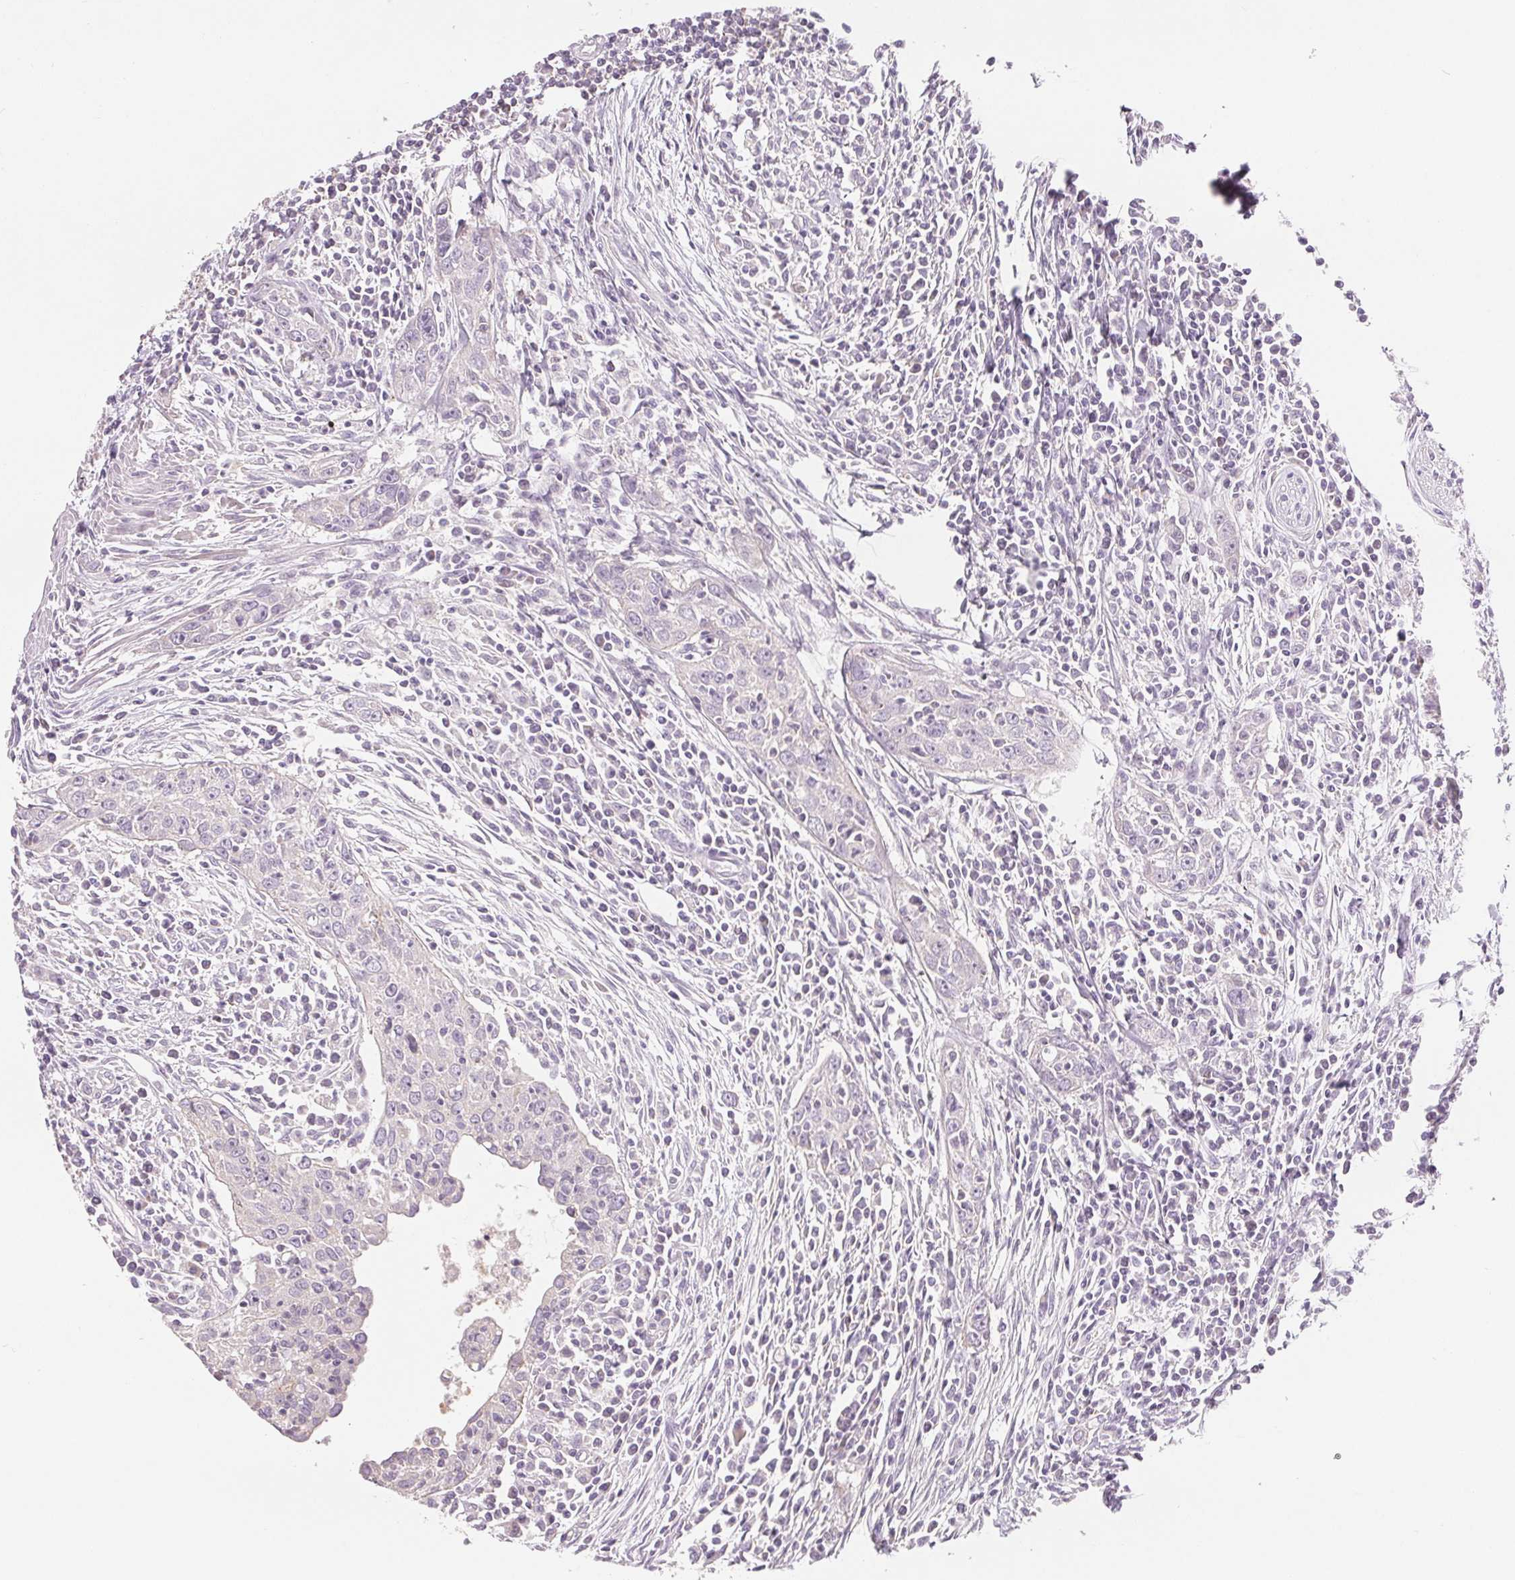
{"staining": {"intensity": "negative", "quantity": "none", "location": "none"}, "tissue": "urothelial cancer", "cell_type": "Tumor cells", "image_type": "cancer", "snomed": [{"axis": "morphology", "description": "Urothelial carcinoma, High grade"}, {"axis": "topography", "description": "Urinary bladder"}], "caption": "Immunohistochemical staining of human high-grade urothelial carcinoma reveals no significant expression in tumor cells. (DAB immunohistochemistry, high magnification).", "gene": "VTCN1", "patient": {"sex": "male", "age": 83}}